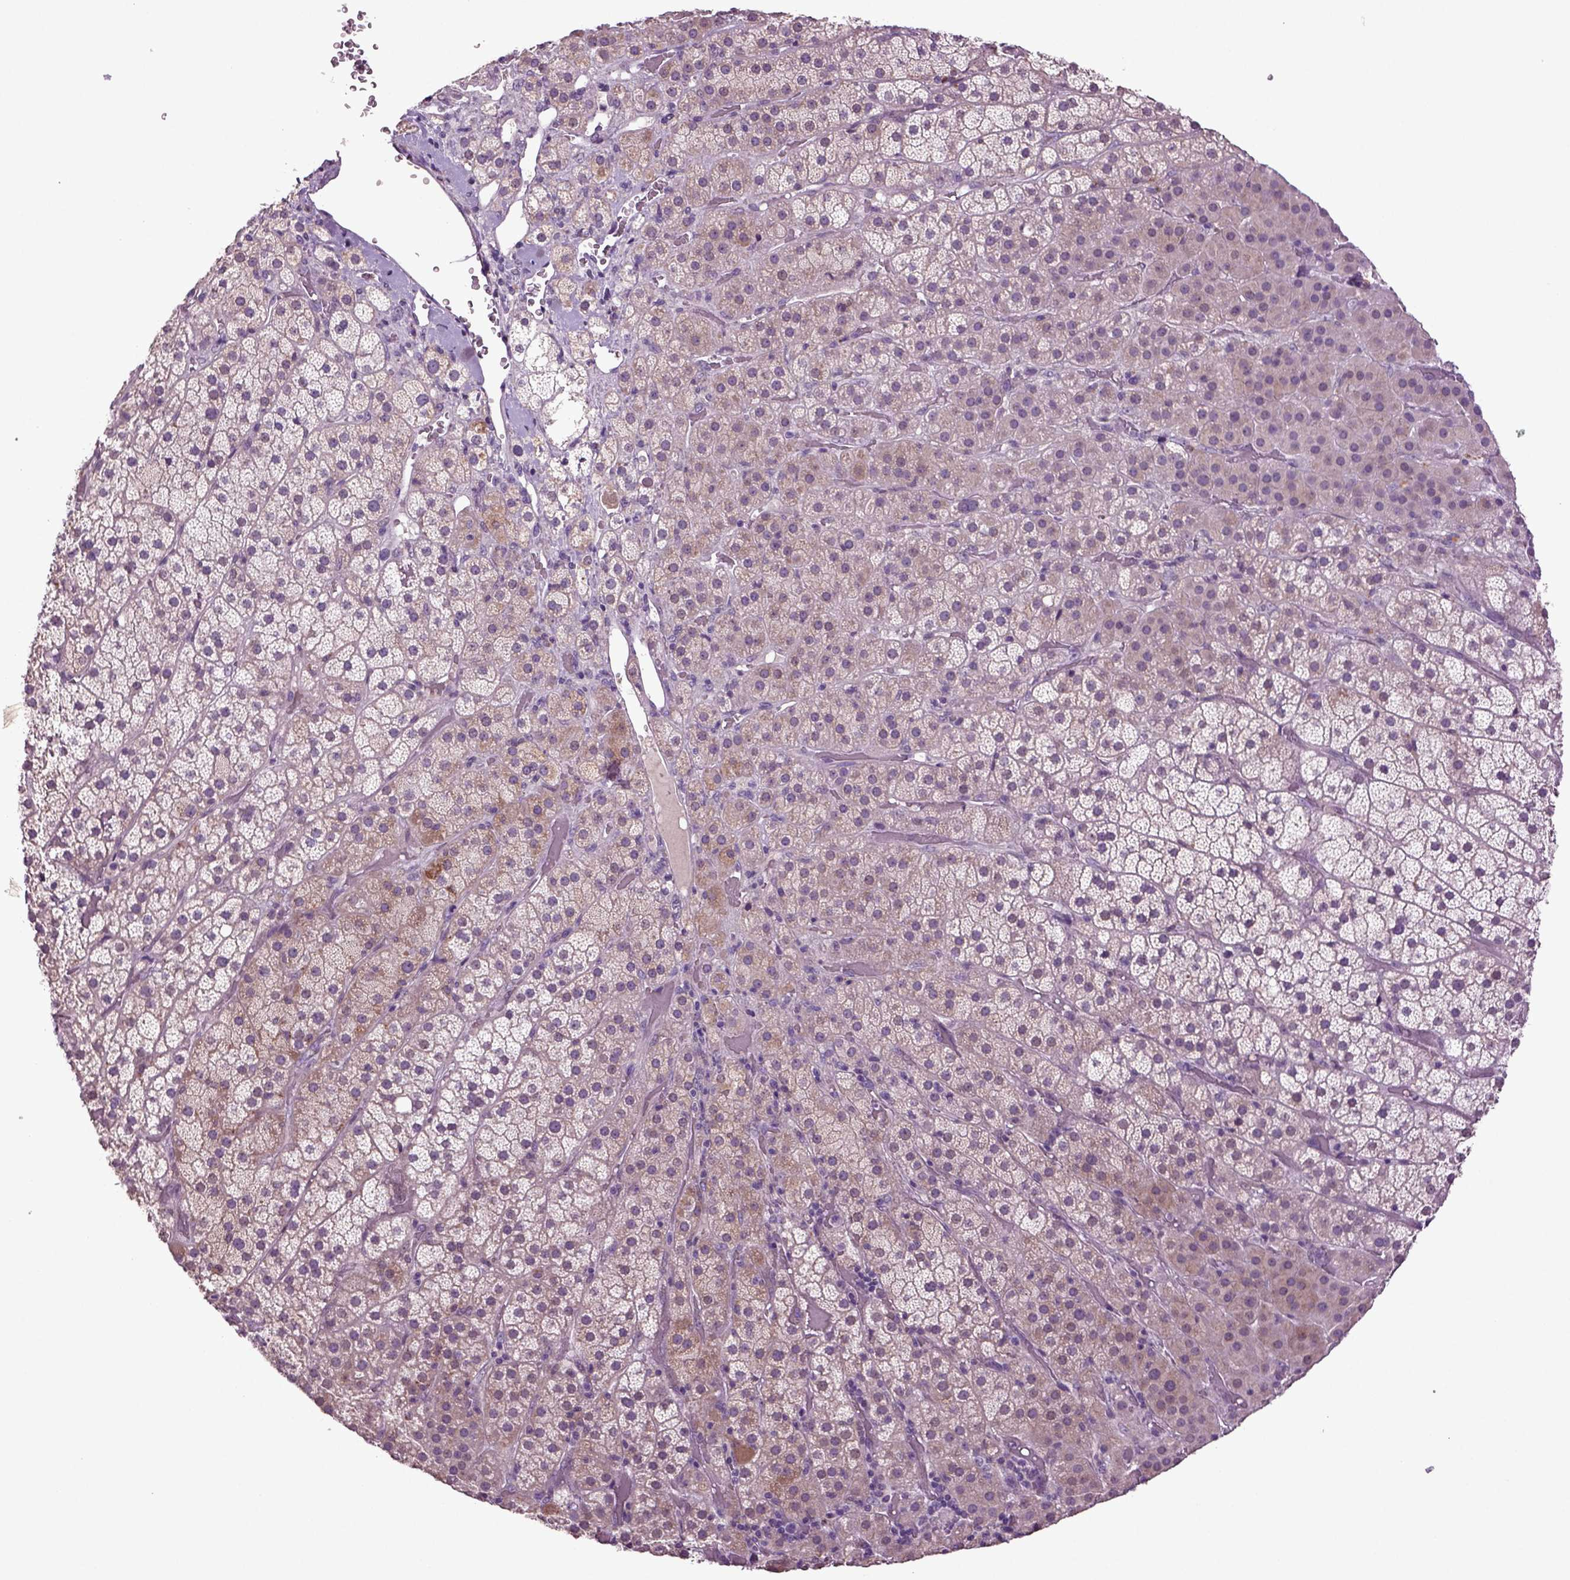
{"staining": {"intensity": "moderate", "quantity": "<25%", "location": "cytoplasmic/membranous"}, "tissue": "adrenal gland", "cell_type": "Glandular cells", "image_type": "normal", "snomed": [{"axis": "morphology", "description": "Normal tissue, NOS"}, {"axis": "topography", "description": "Adrenal gland"}], "caption": "Moderate cytoplasmic/membranous staining for a protein is appreciated in about <25% of glandular cells of normal adrenal gland using immunohistochemistry.", "gene": "SLC17A6", "patient": {"sex": "male", "age": 57}}